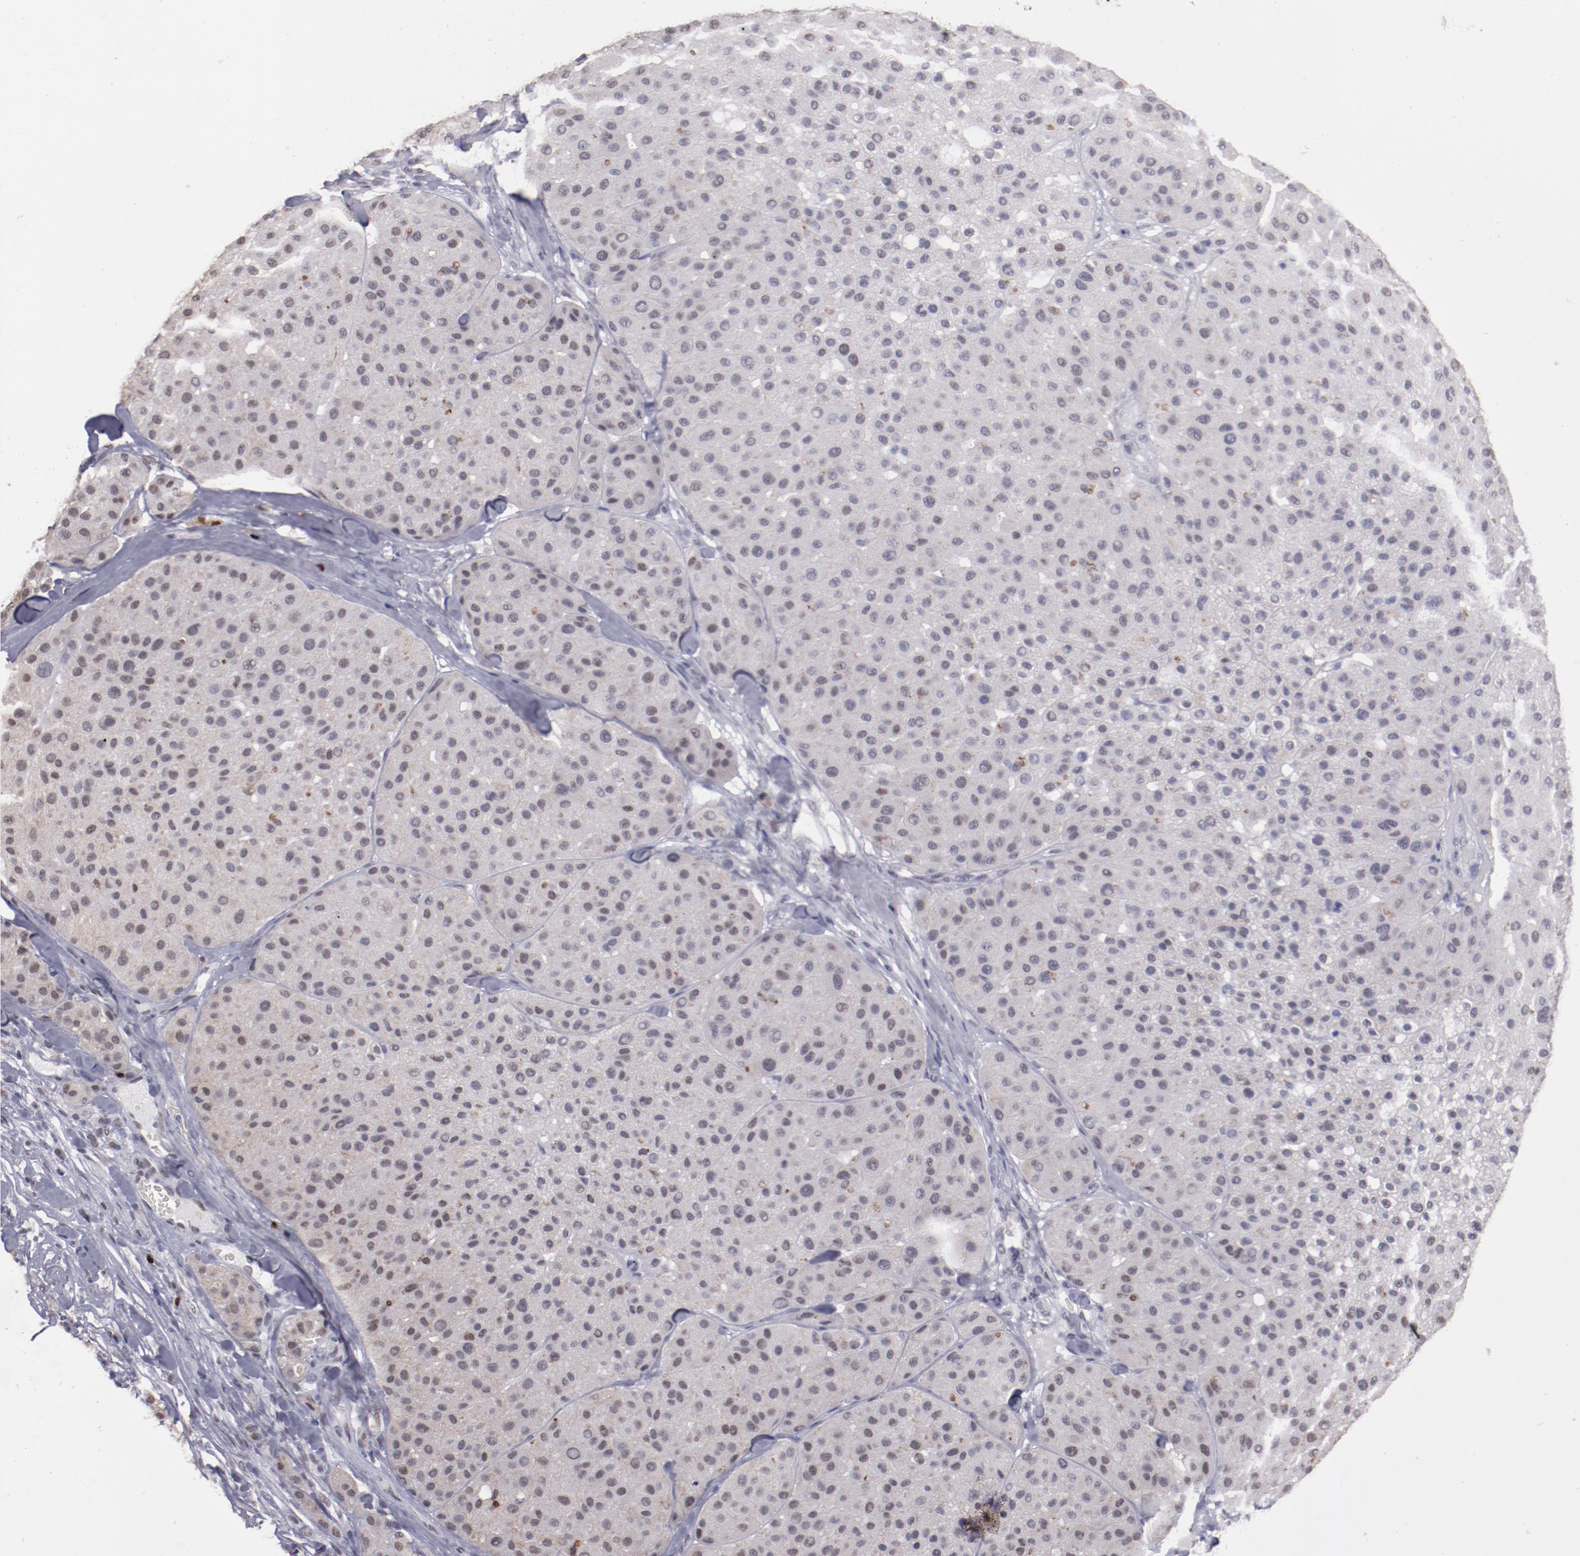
{"staining": {"intensity": "weak", "quantity": "<25%", "location": "nuclear"}, "tissue": "melanoma", "cell_type": "Tumor cells", "image_type": "cancer", "snomed": [{"axis": "morphology", "description": "Normal tissue, NOS"}, {"axis": "morphology", "description": "Malignant melanoma, Metastatic site"}, {"axis": "topography", "description": "Skin"}], "caption": "The immunohistochemistry (IHC) histopathology image has no significant staining in tumor cells of melanoma tissue.", "gene": "IRF4", "patient": {"sex": "male", "age": 41}}